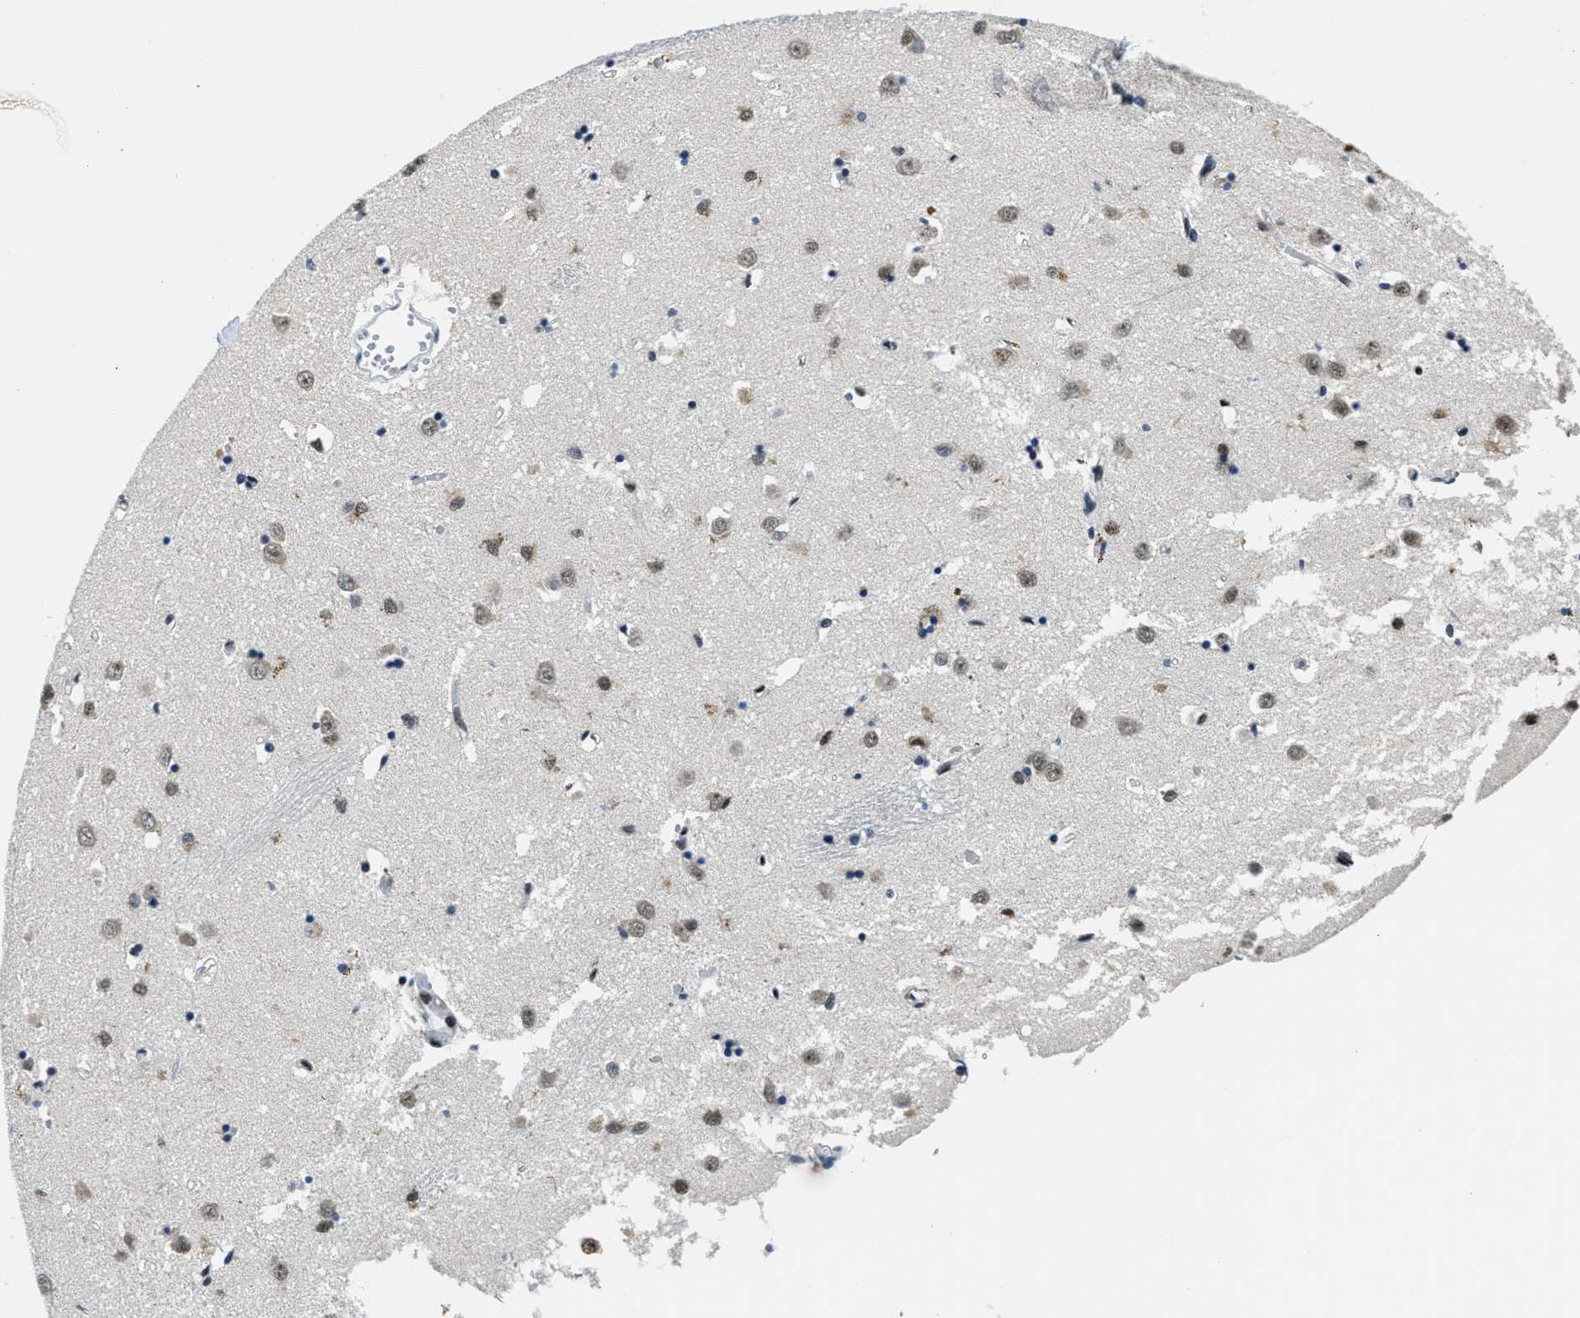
{"staining": {"intensity": "strong", "quantity": "25%-75%", "location": "nuclear"}, "tissue": "caudate", "cell_type": "Glial cells", "image_type": "normal", "snomed": [{"axis": "morphology", "description": "Normal tissue, NOS"}, {"axis": "topography", "description": "Lateral ventricle wall"}], "caption": "Protein expression by immunohistochemistry shows strong nuclear staining in approximately 25%-75% of glial cells in normal caudate. (IHC, brightfield microscopy, high magnification).", "gene": "SSB", "patient": {"sex": "female", "age": 19}}